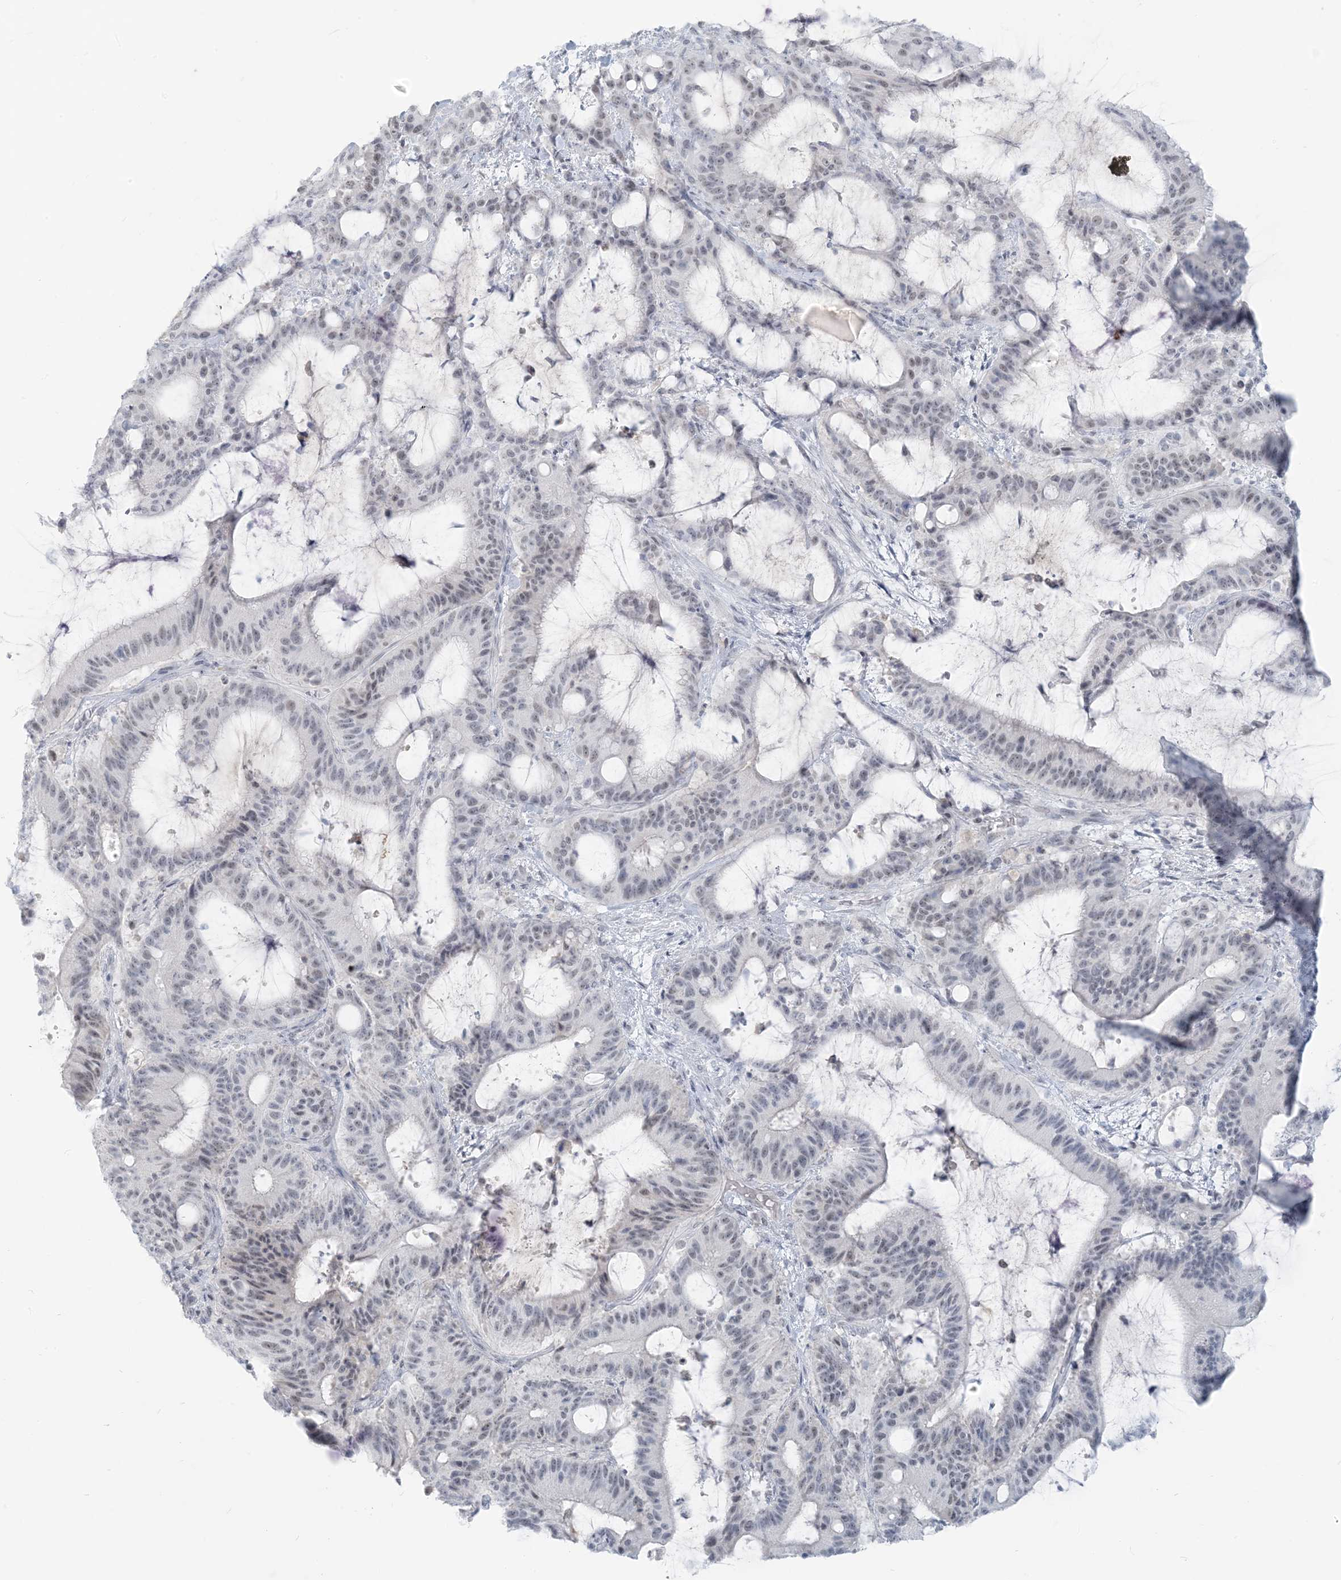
{"staining": {"intensity": "weak", "quantity": "<25%", "location": "nuclear"}, "tissue": "liver cancer", "cell_type": "Tumor cells", "image_type": "cancer", "snomed": [{"axis": "morphology", "description": "Normal tissue, NOS"}, {"axis": "morphology", "description": "Cholangiocarcinoma"}, {"axis": "topography", "description": "Liver"}, {"axis": "topography", "description": "Peripheral nerve tissue"}], "caption": "Human liver cholangiocarcinoma stained for a protein using IHC exhibits no positivity in tumor cells.", "gene": "SCML1", "patient": {"sex": "female", "age": 73}}